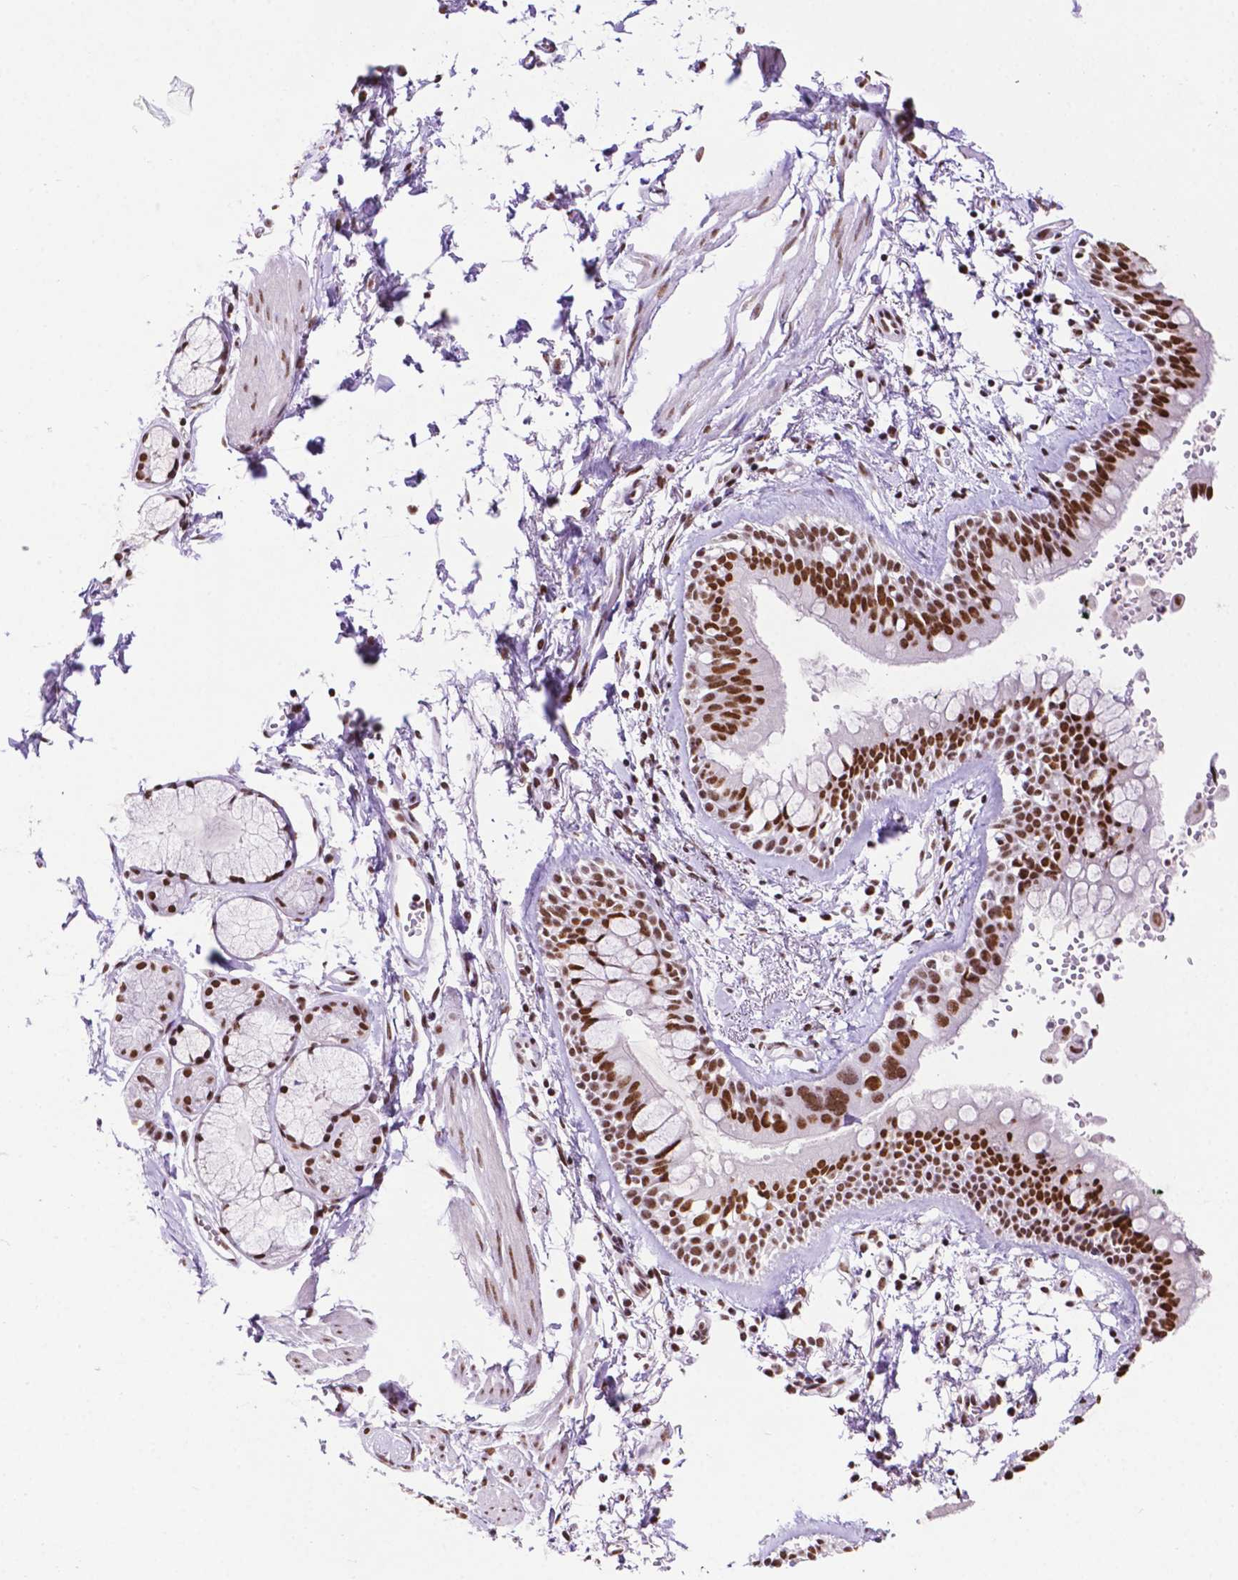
{"staining": {"intensity": "strong", "quantity": ">75%", "location": "nuclear"}, "tissue": "bronchus", "cell_type": "Respiratory epithelial cells", "image_type": "normal", "snomed": [{"axis": "morphology", "description": "Normal tissue, NOS"}, {"axis": "topography", "description": "Cartilage tissue"}, {"axis": "topography", "description": "Bronchus"}], "caption": "Approximately >75% of respiratory epithelial cells in benign human bronchus exhibit strong nuclear protein expression as visualized by brown immunohistochemical staining.", "gene": "CCAR2", "patient": {"sex": "female", "age": 59}}